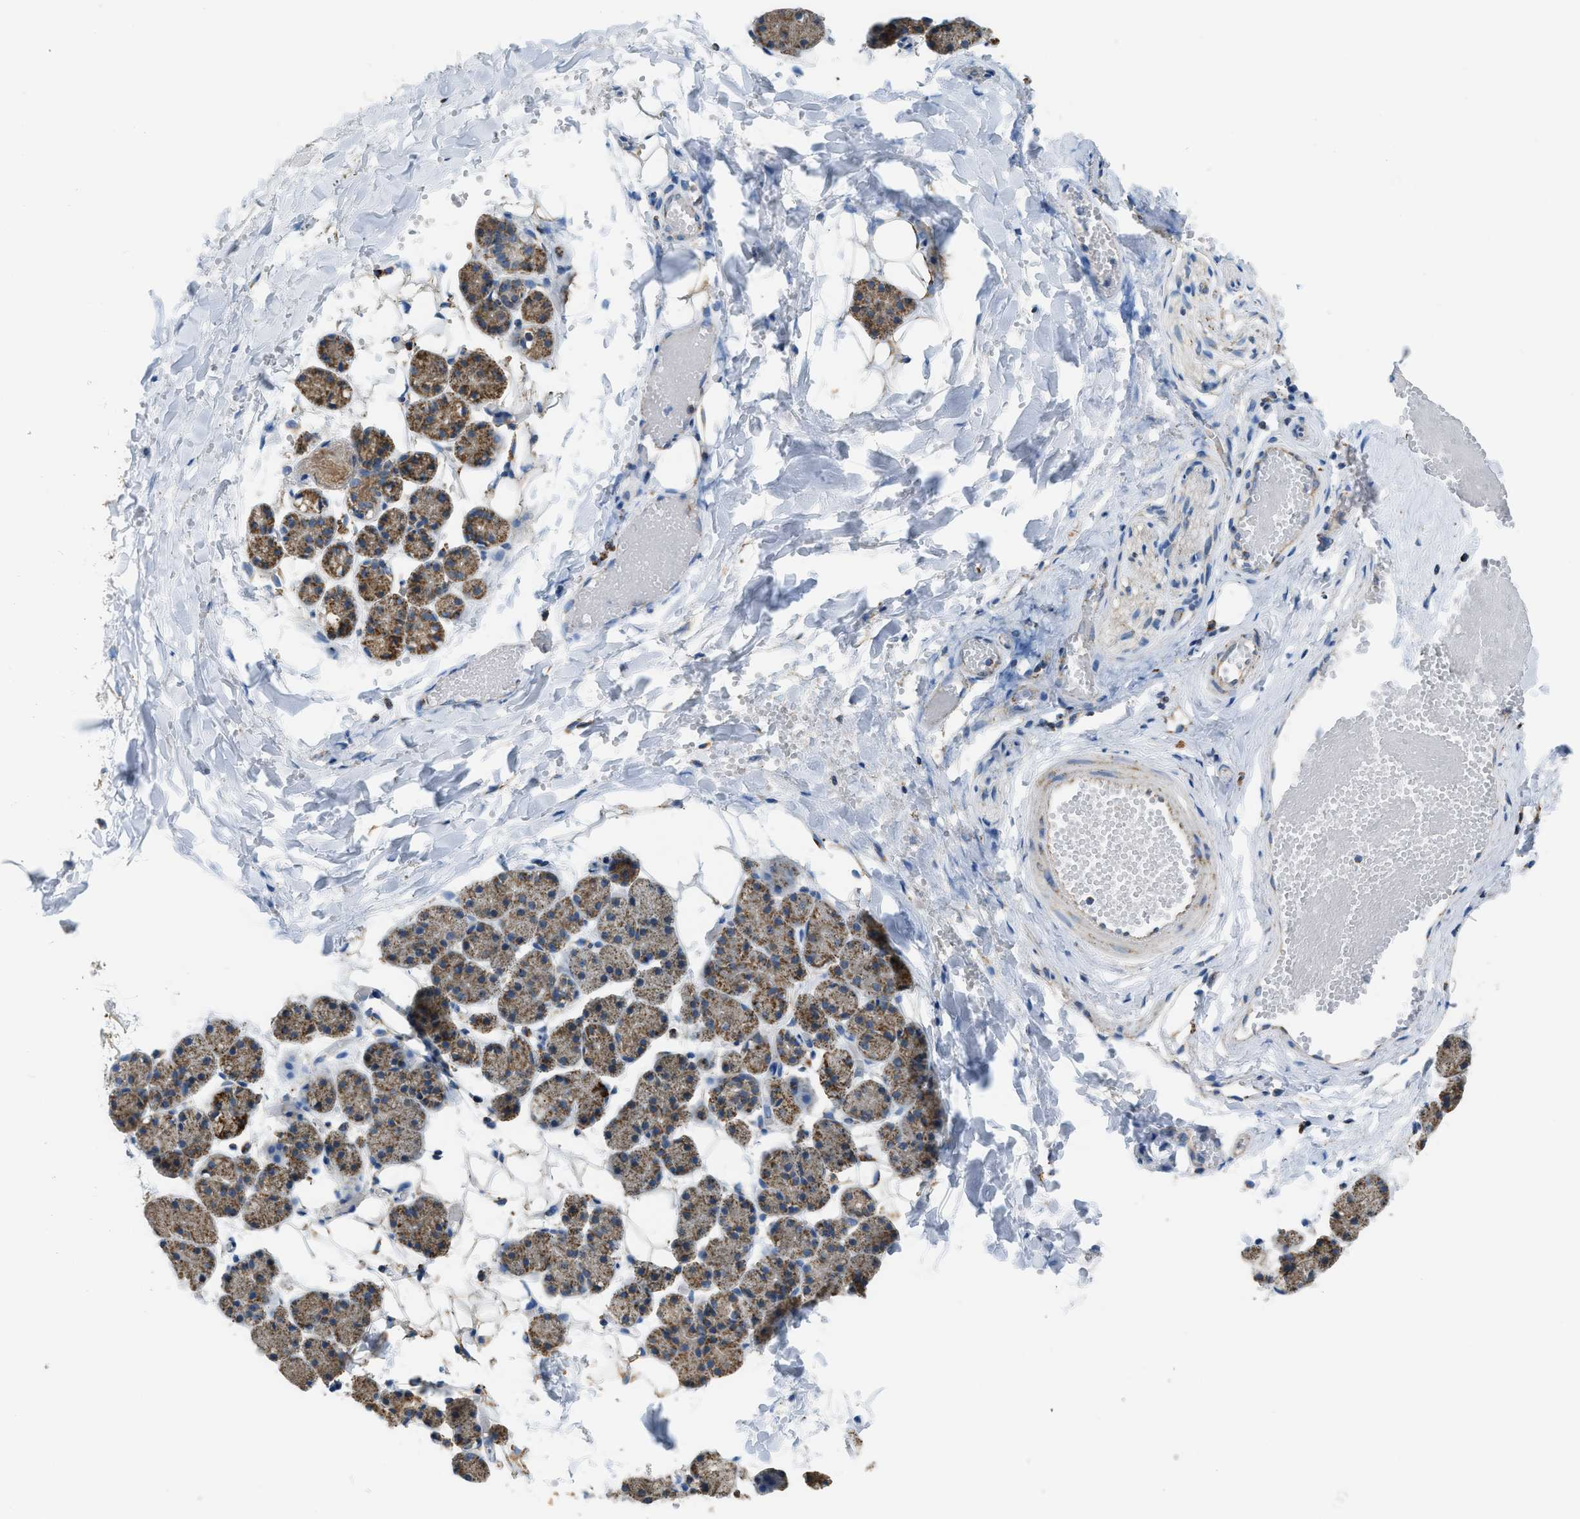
{"staining": {"intensity": "moderate", "quantity": ">75%", "location": "cytoplasmic/membranous"}, "tissue": "salivary gland", "cell_type": "Glandular cells", "image_type": "normal", "snomed": [{"axis": "morphology", "description": "Normal tissue, NOS"}, {"axis": "topography", "description": "Salivary gland"}], "caption": "Immunohistochemical staining of unremarkable salivary gland shows medium levels of moderate cytoplasmic/membranous positivity in approximately >75% of glandular cells.", "gene": "ETFB", "patient": {"sex": "female", "age": 33}}